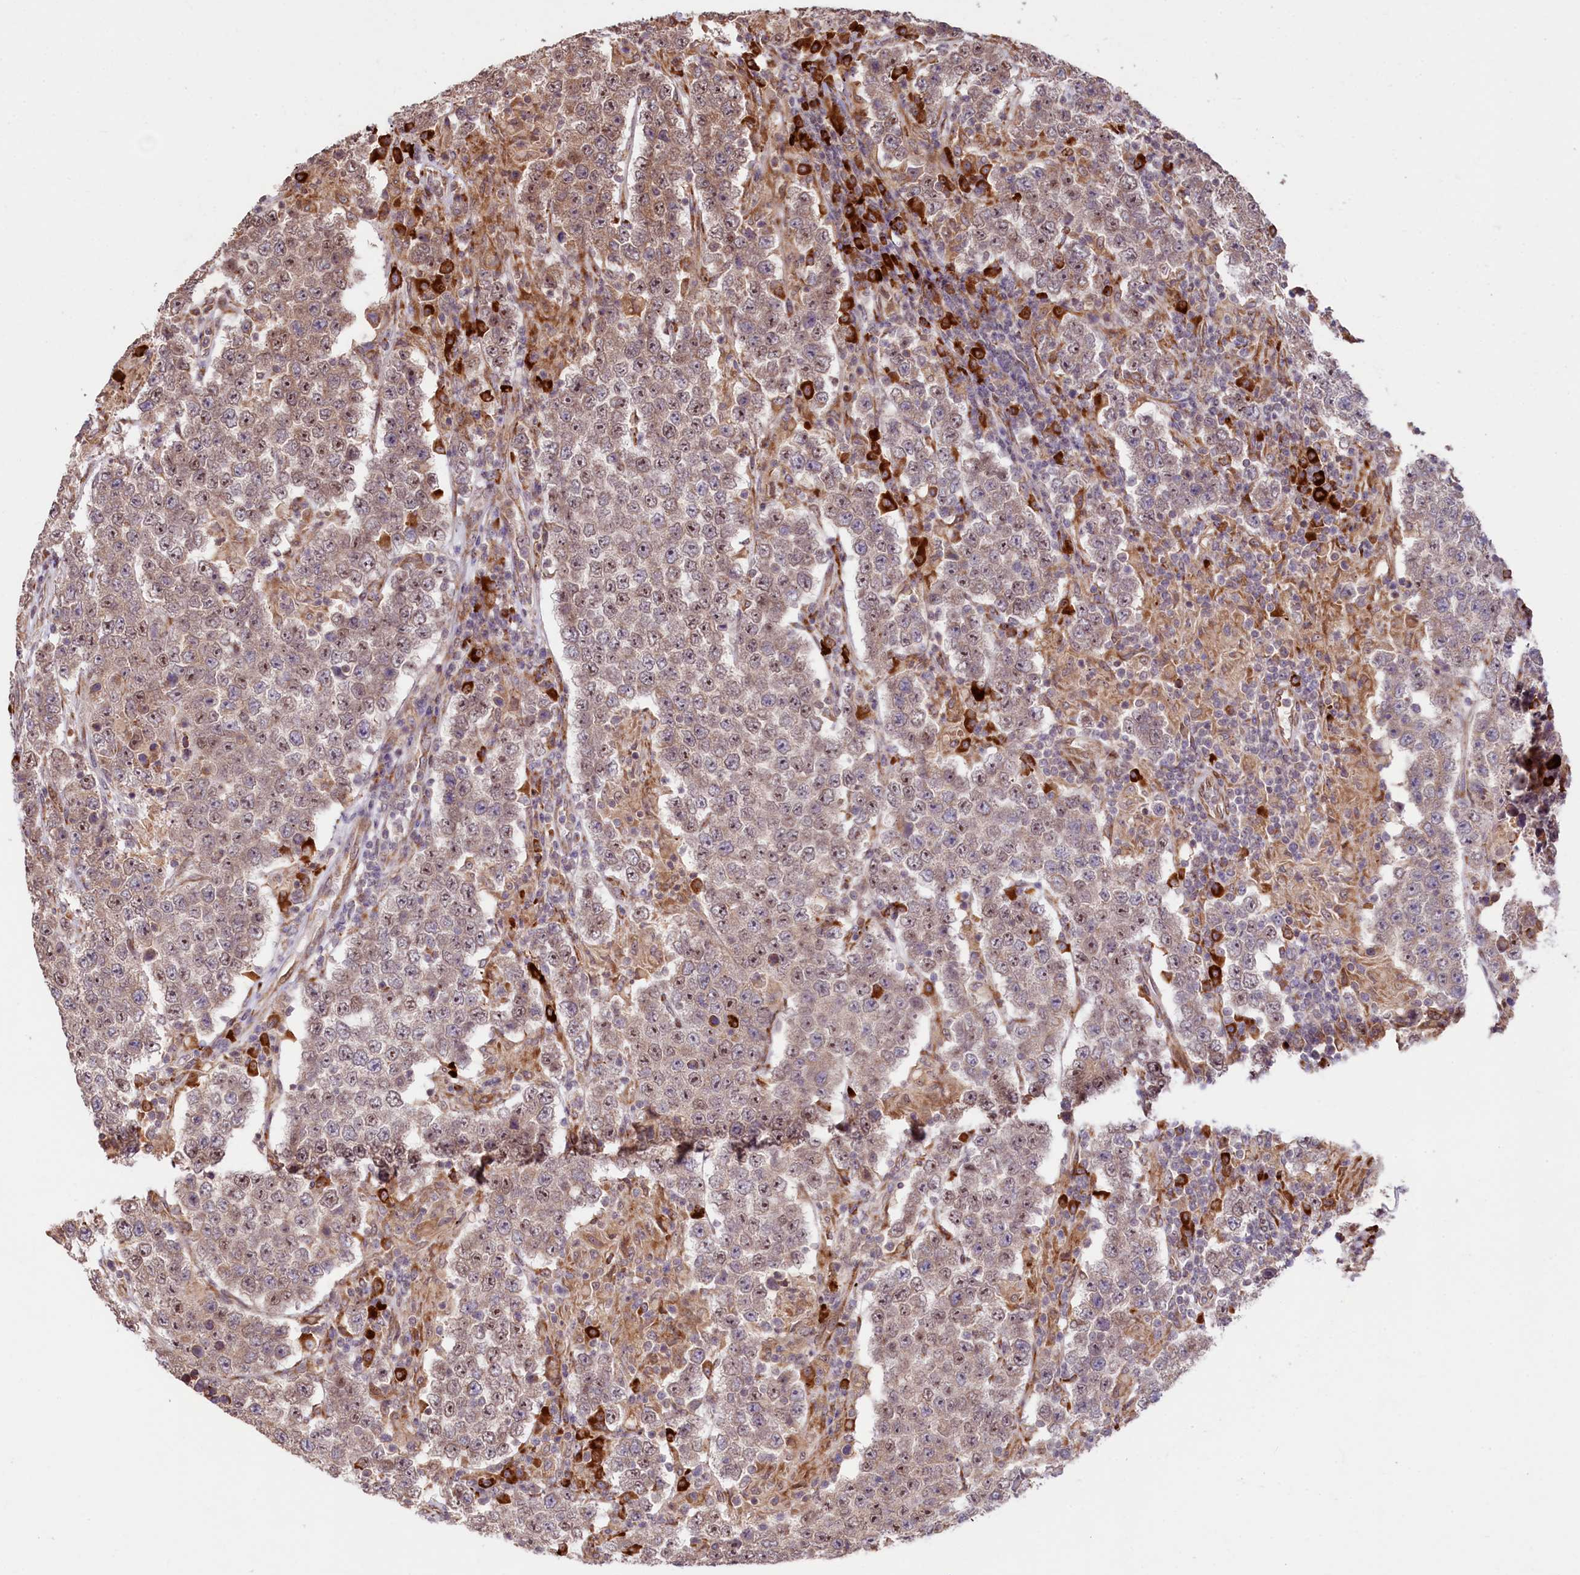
{"staining": {"intensity": "weak", "quantity": ">75%", "location": "cytoplasmic/membranous,nuclear"}, "tissue": "testis cancer", "cell_type": "Tumor cells", "image_type": "cancer", "snomed": [{"axis": "morphology", "description": "Normal tissue, NOS"}, {"axis": "morphology", "description": "Urothelial carcinoma, High grade"}, {"axis": "morphology", "description": "Seminoma, NOS"}, {"axis": "morphology", "description": "Carcinoma, Embryonal, NOS"}, {"axis": "topography", "description": "Urinary bladder"}, {"axis": "topography", "description": "Testis"}], "caption": "Weak cytoplasmic/membranous and nuclear staining is appreciated in about >75% of tumor cells in testis cancer (embryonal carcinoma).", "gene": "C5orf15", "patient": {"sex": "male", "age": 41}}